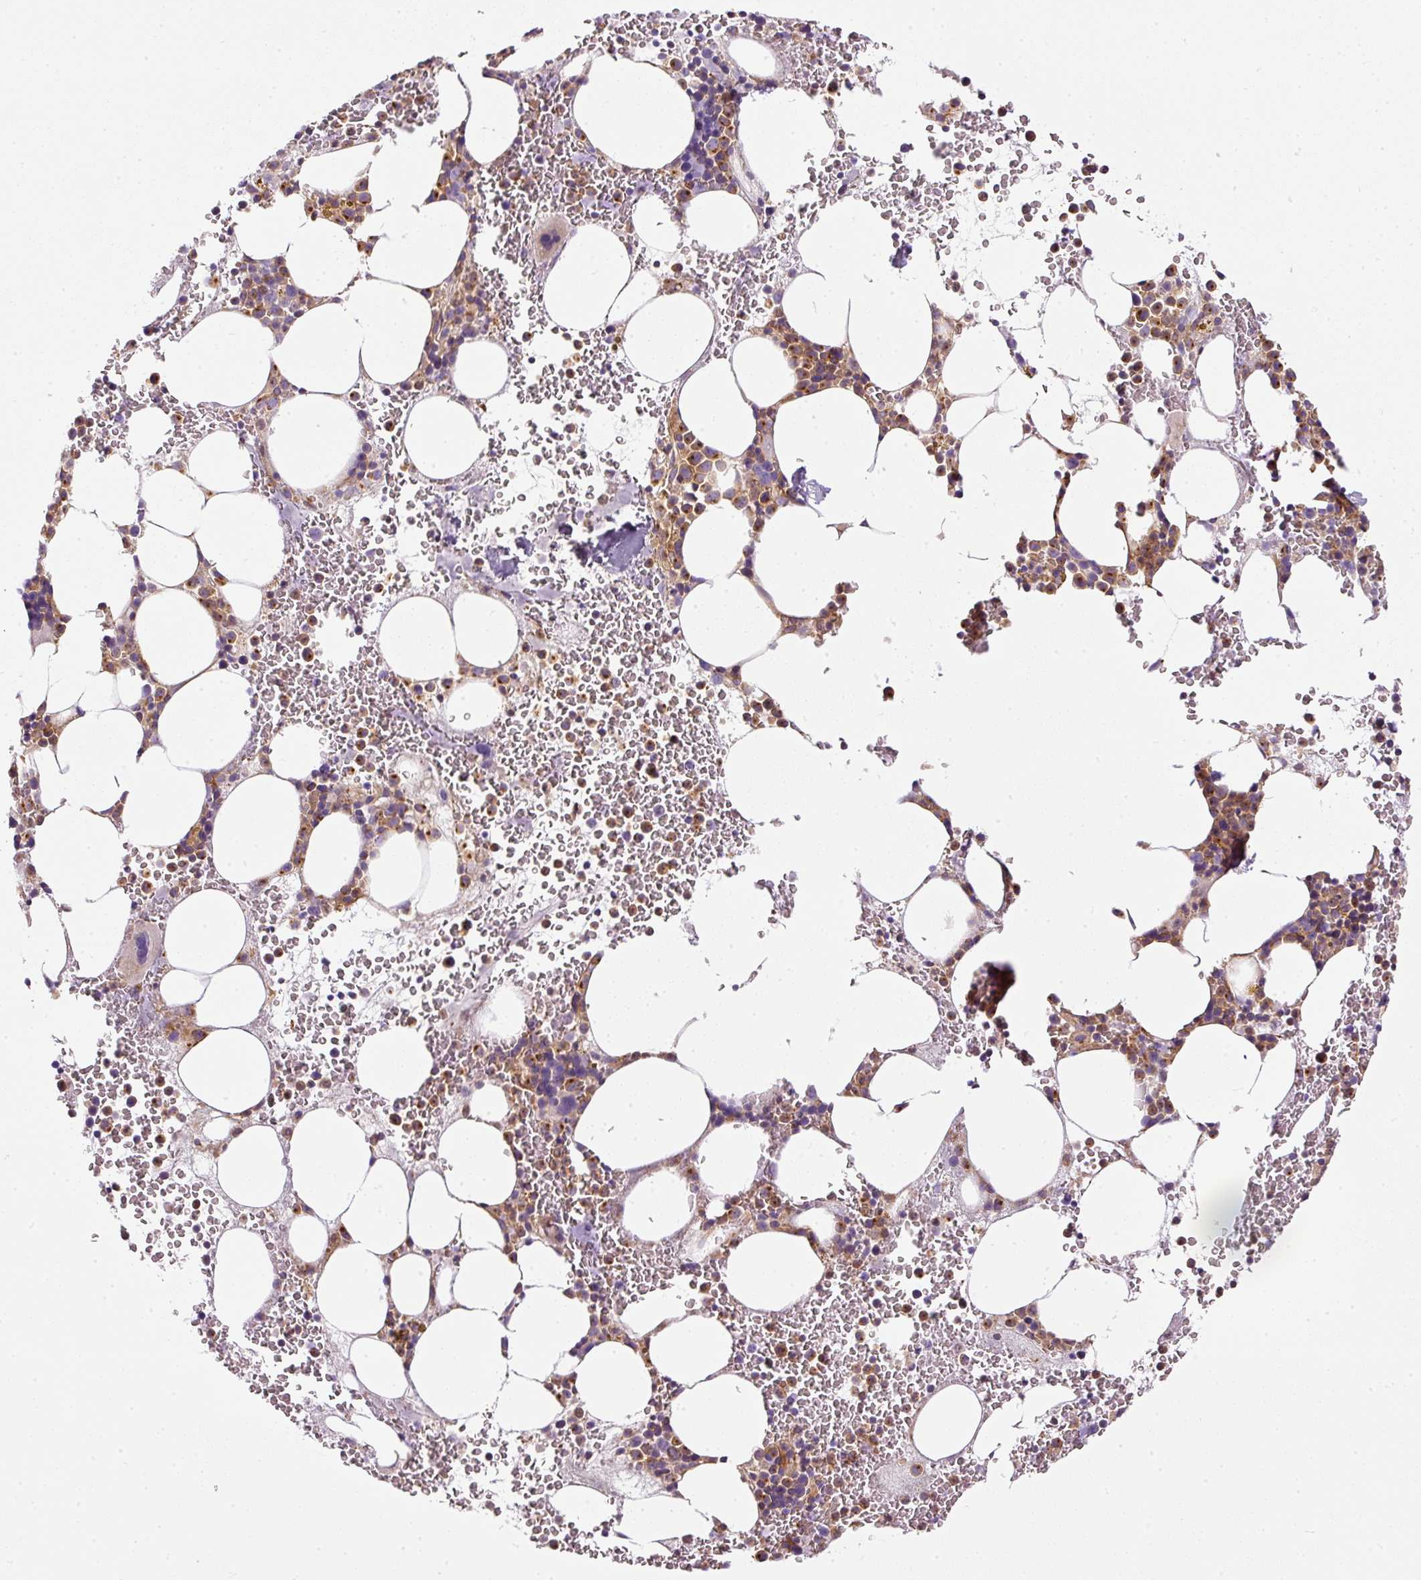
{"staining": {"intensity": "moderate", "quantity": "<25%", "location": "cytoplasmic/membranous"}, "tissue": "bone marrow", "cell_type": "Hematopoietic cells", "image_type": "normal", "snomed": [{"axis": "morphology", "description": "Normal tissue, NOS"}, {"axis": "topography", "description": "Bone marrow"}], "caption": "A brown stain shows moderate cytoplasmic/membranous expression of a protein in hematopoietic cells of normal human bone marrow. (IHC, brightfield microscopy, high magnification).", "gene": "TBC1D2B", "patient": {"sex": "male", "age": 62}}